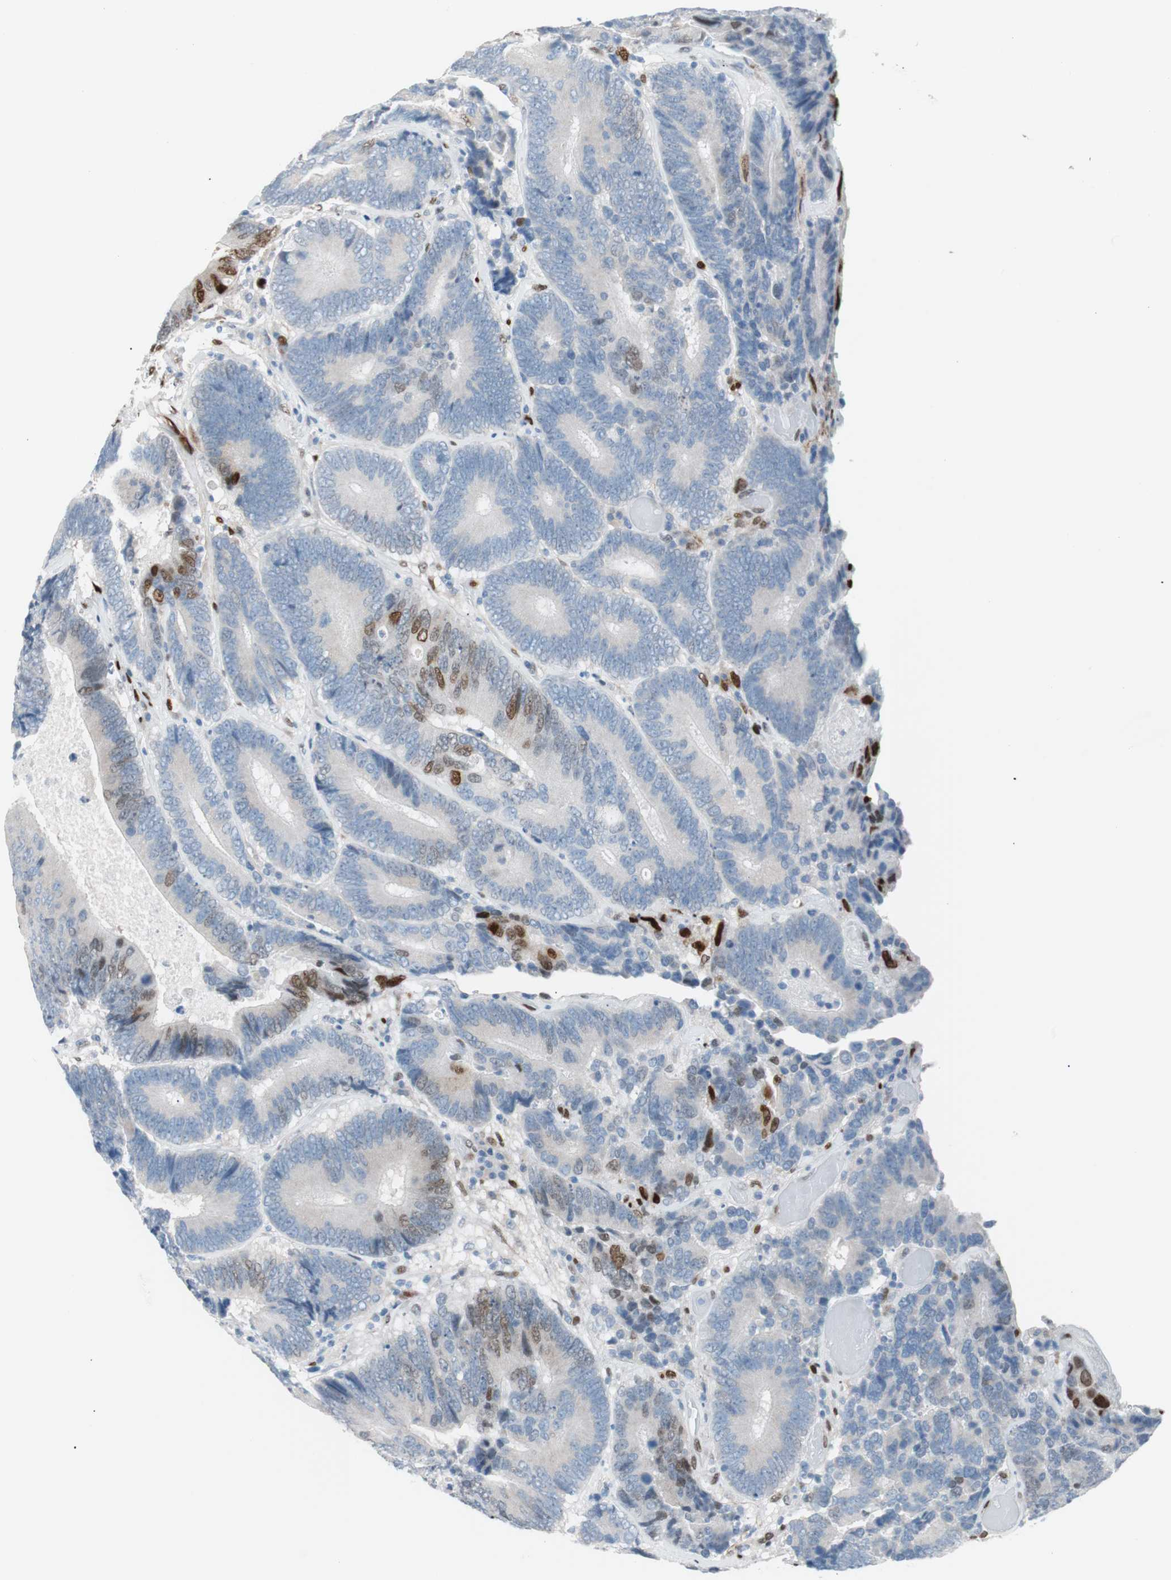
{"staining": {"intensity": "strong", "quantity": "<25%", "location": "nuclear"}, "tissue": "colorectal cancer", "cell_type": "Tumor cells", "image_type": "cancer", "snomed": [{"axis": "morphology", "description": "Adenocarcinoma, NOS"}, {"axis": "topography", "description": "Colon"}], "caption": "Immunohistochemistry image of neoplastic tissue: human colorectal cancer (adenocarcinoma) stained using IHC displays medium levels of strong protein expression localized specifically in the nuclear of tumor cells, appearing as a nuclear brown color.", "gene": "FOSL1", "patient": {"sex": "female", "age": 78}}